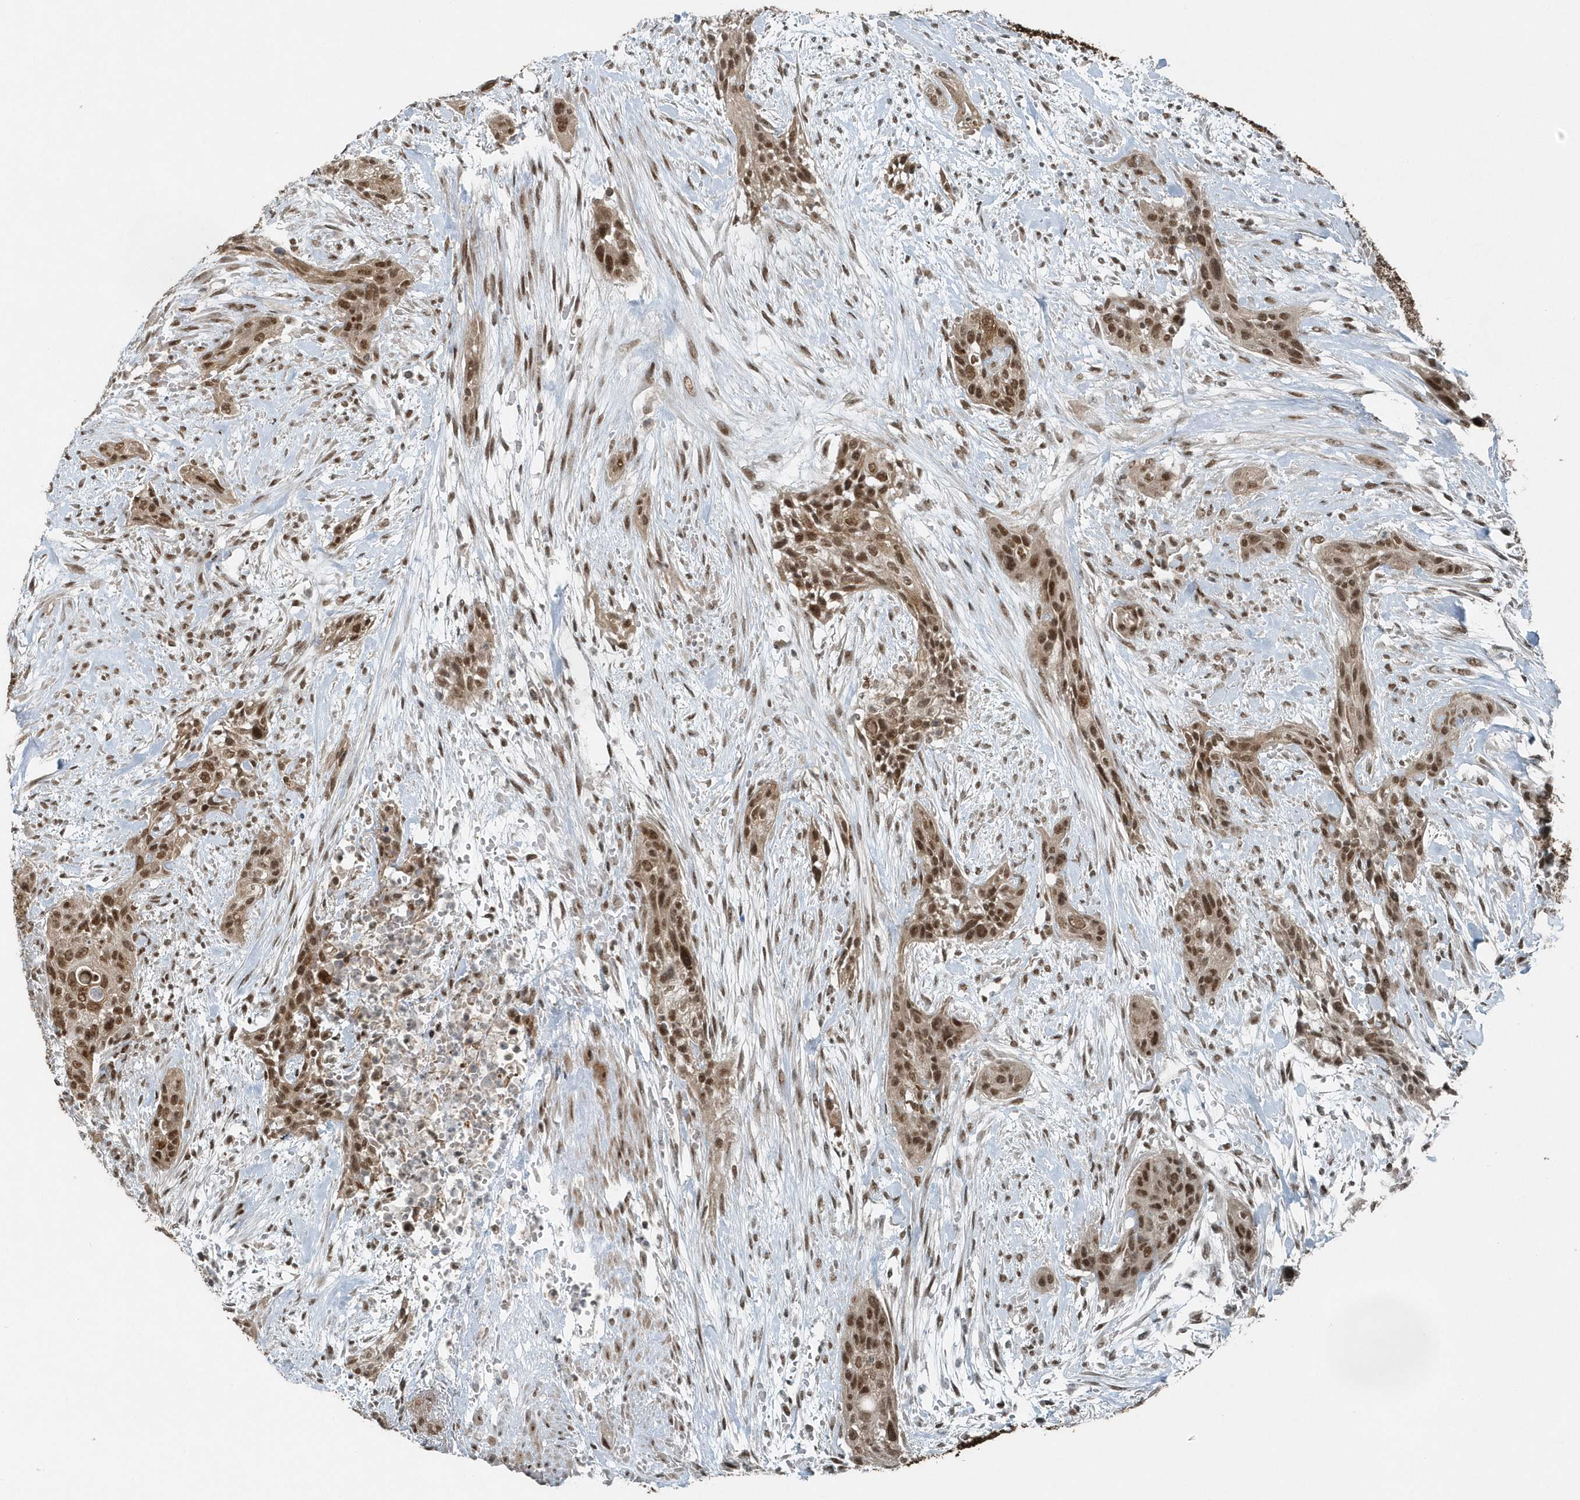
{"staining": {"intensity": "strong", "quantity": ">75%", "location": "cytoplasmic/membranous,nuclear"}, "tissue": "urothelial cancer", "cell_type": "Tumor cells", "image_type": "cancer", "snomed": [{"axis": "morphology", "description": "Urothelial carcinoma, High grade"}, {"axis": "topography", "description": "Urinary bladder"}], "caption": "The photomicrograph exhibits a brown stain indicating the presence of a protein in the cytoplasmic/membranous and nuclear of tumor cells in high-grade urothelial carcinoma.", "gene": "YTHDC1", "patient": {"sex": "male", "age": 35}}